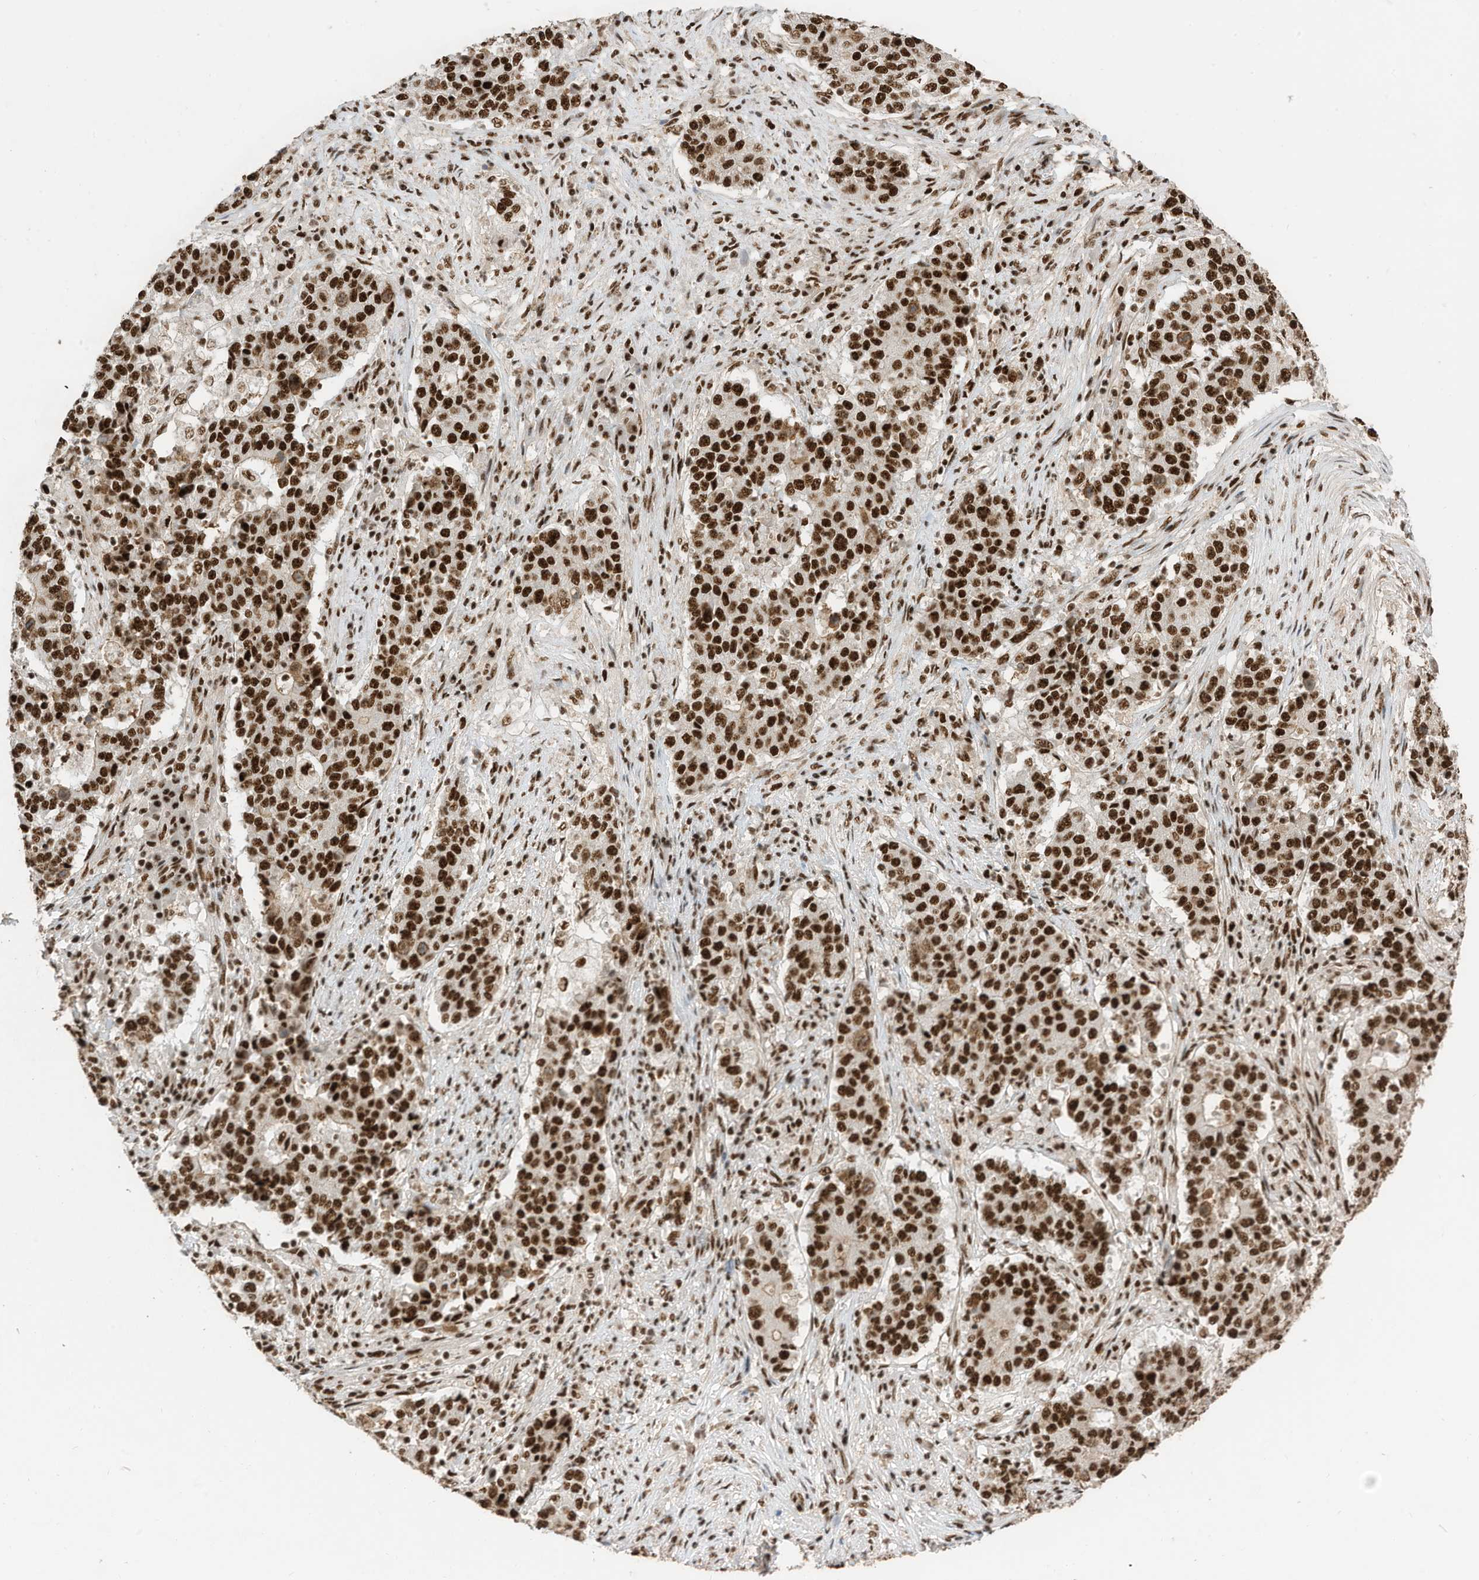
{"staining": {"intensity": "strong", "quantity": ">75%", "location": "nuclear"}, "tissue": "stomach cancer", "cell_type": "Tumor cells", "image_type": "cancer", "snomed": [{"axis": "morphology", "description": "Adenocarcinoma, NOS"}, {"axis": "topography", "description": "Stomach"}], "caption": "A brown stain highlights strong nuclear positivity of a protein in stomach cancer tumor cells. (brown staining indicates protein expression, while blue staining denotes nuclei).", "gene": "SF3A3", "patient": {"sex": "male", "age": 59}}